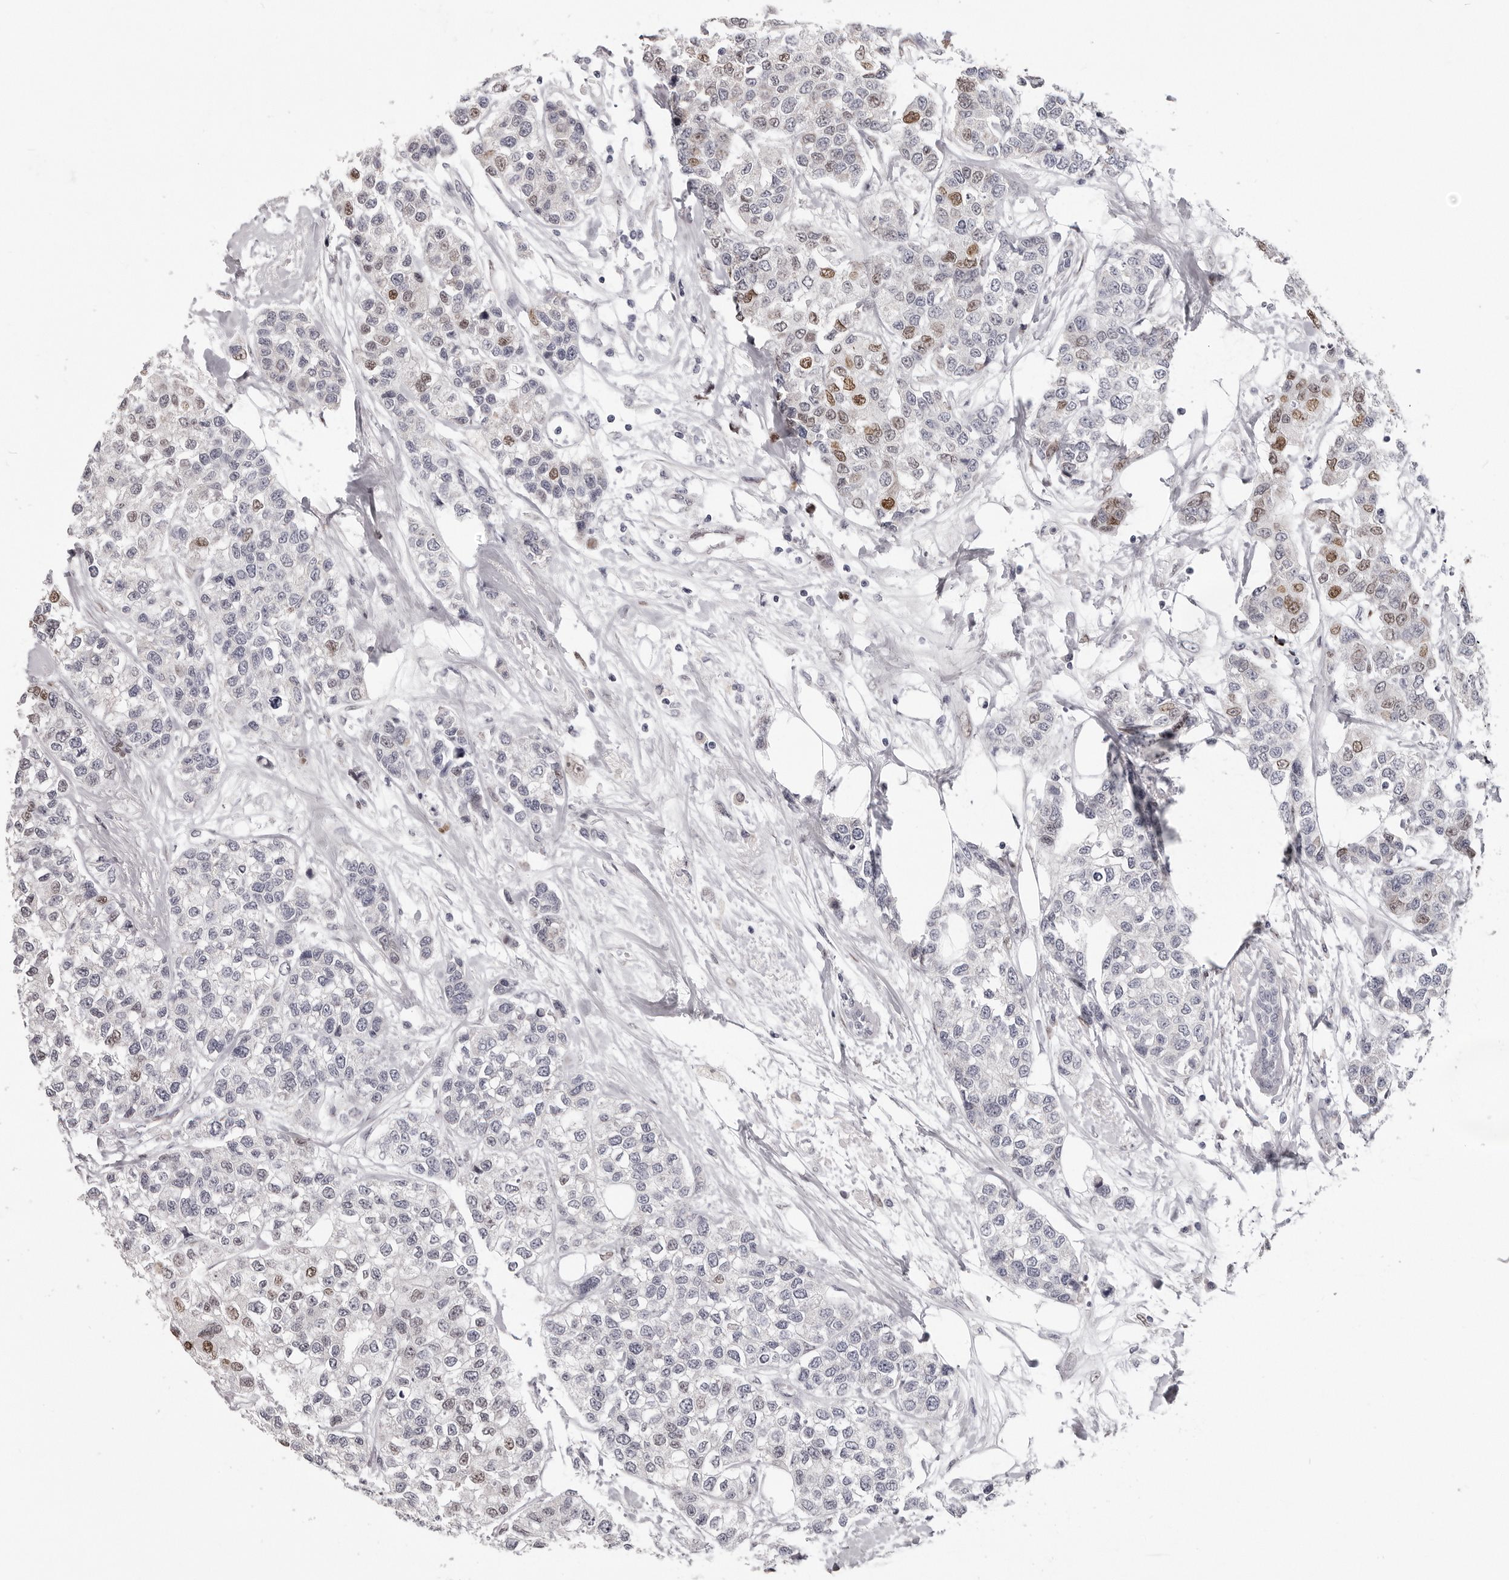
{"staining": {"intensity": "moderate", "quantity": "<25%", "location": "nuclear"}, "tissue": "breast cancer", "cell_type": "Tumor cells", "image_type": "cancer", "snomed": [{"axis": "morphology", "description": "Duct carcinoma"}, {"axis": "topography", "description": "Breast"}], "caption": "A micrograph of breast cancer stained for a protein demonstrates moderate nuclear brown staining in tumor cells. The staining is performed using DAB (3,3'-diaminobenzidine) brown chromogen to label protein expression. The nuclei are counter-stained blue using hematoxylin.", "gene": "SRP19", "patient": {"sex": "female", "age": 51}}